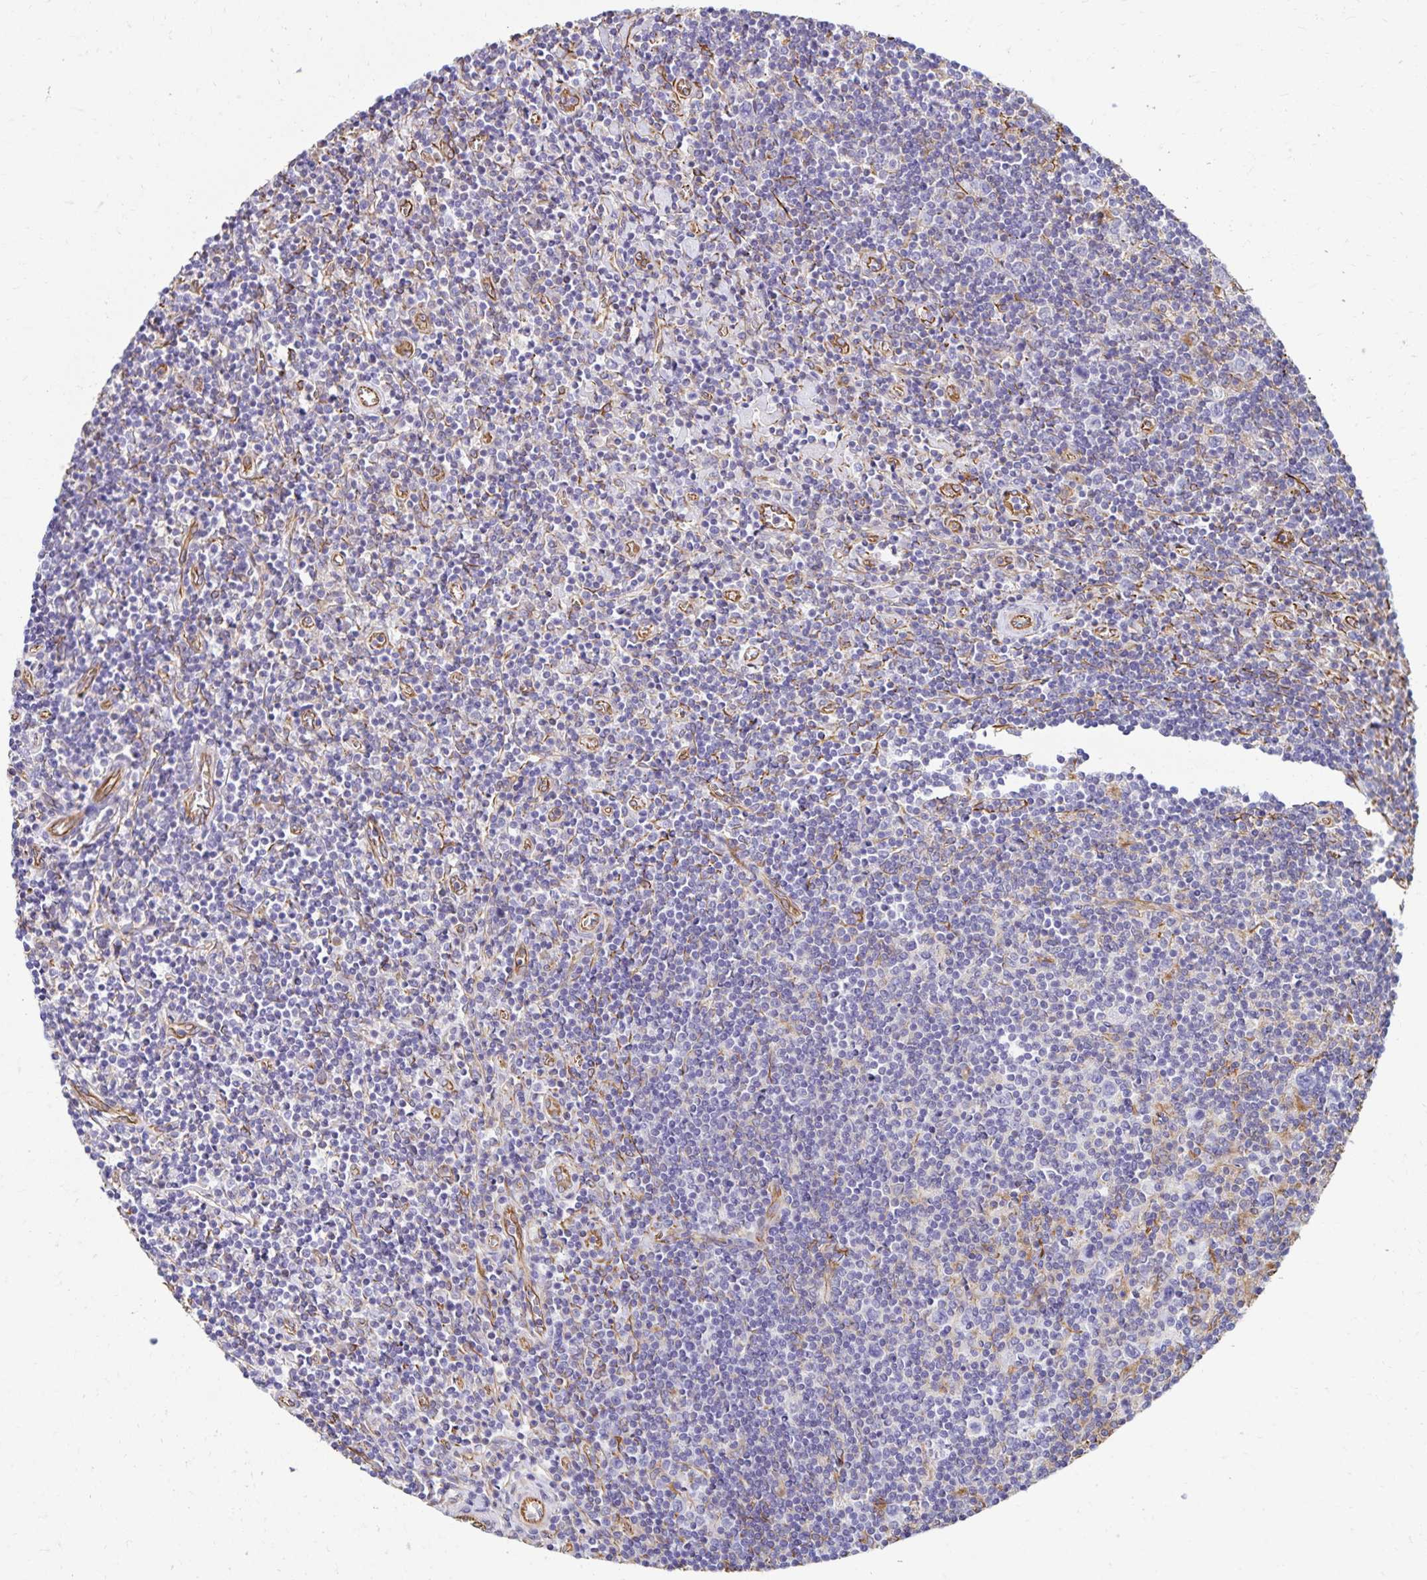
{"staining": {"intensity": "weak", "quantity": "<25%", "location": "cytoplasmic/membranous"}, "tissue": "lymphoma", "cell_type": "Tumor cells", "image_type": "cancer", "snomed": [{"axis": "morphology", "description": "Hodgkin's disease, NOS"}, {"axis": "topography", "description": "Lymph node"}], "caption": "There is no significant expression in tumor cells of Hodgkin's disease. (DAB immunohistochemistry (IHC), high magnification).", "gene": "TRPV6", "patient": {"sex": "male", "age": 40}}